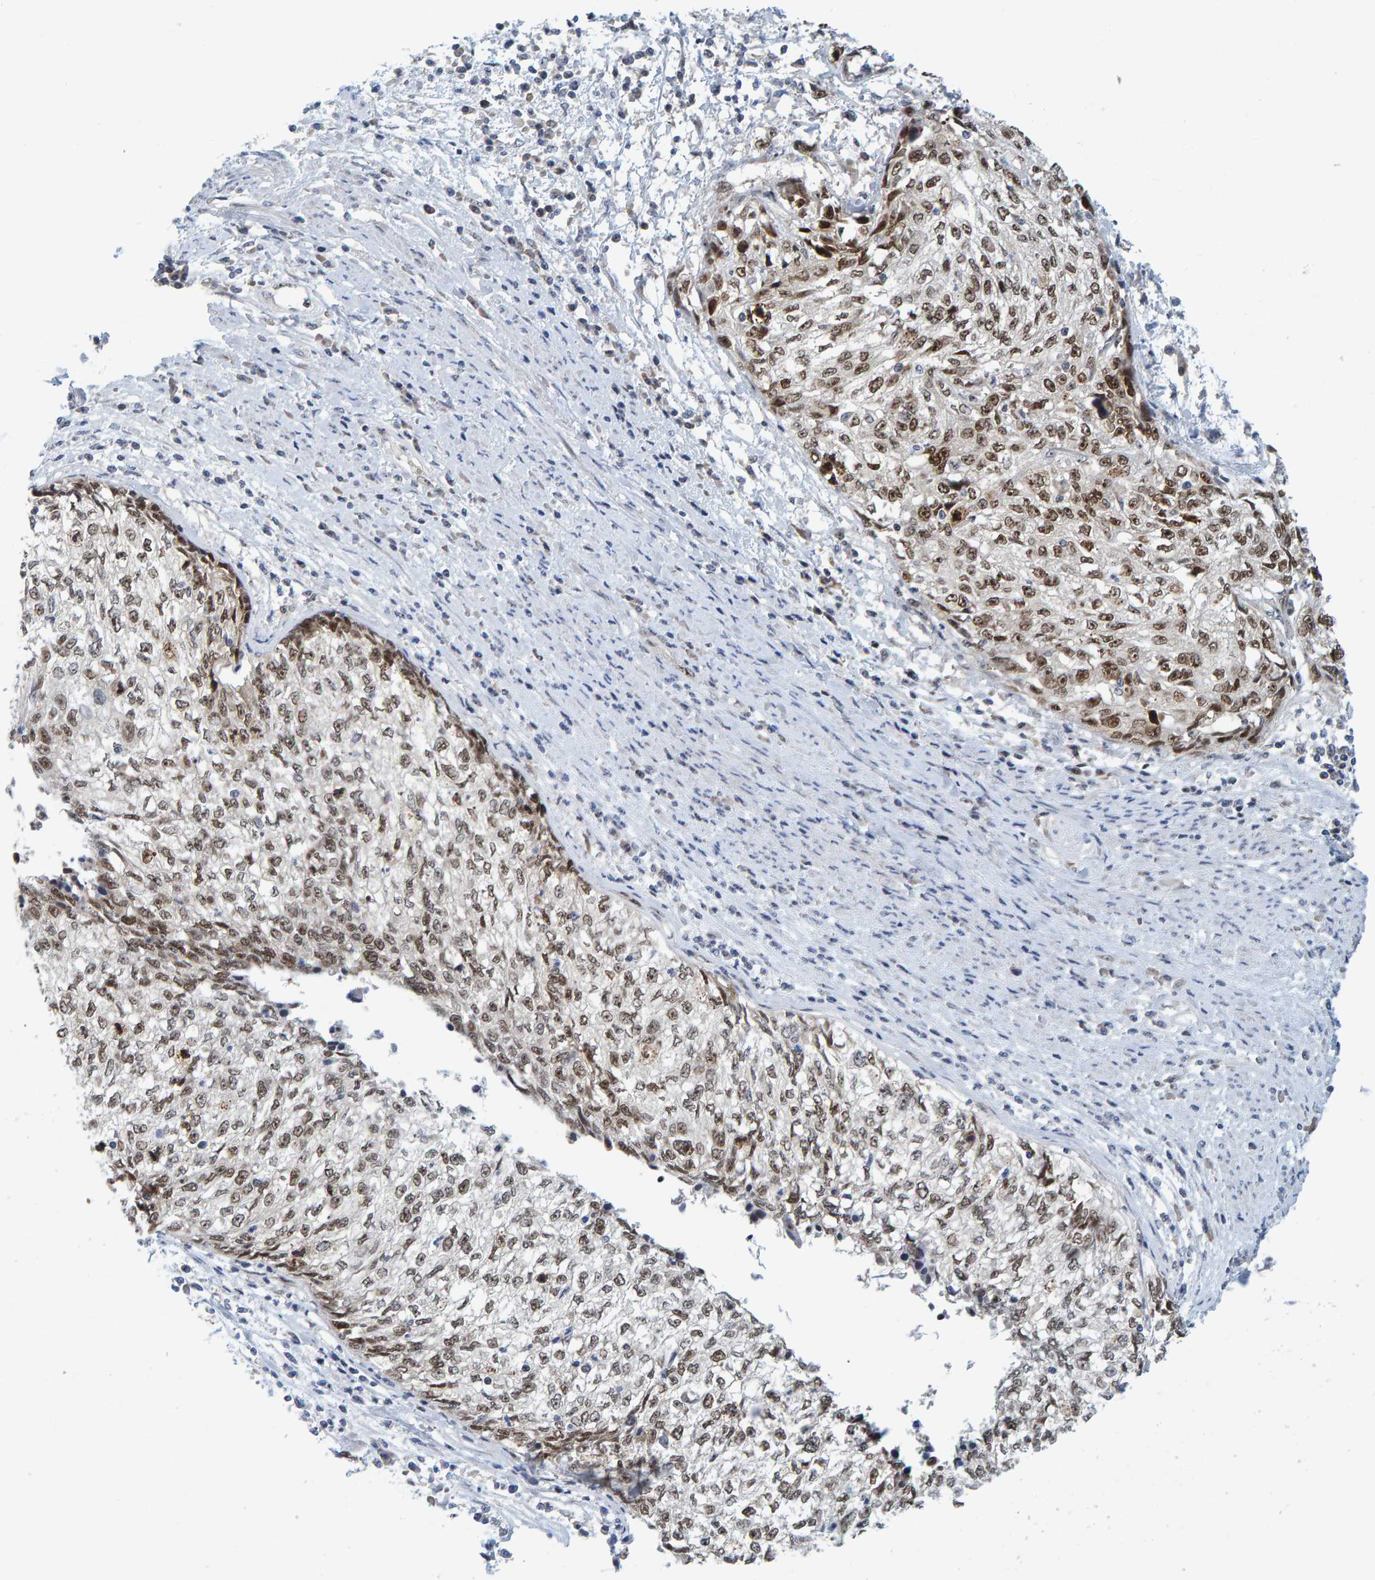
{"staining": {"intensity": "moderate", "quantity": ">75%", "location": "nuclear"}, "tissue": "cervical cancer", "cell_type": "Tumor cells", "image_type": "cancer", "snomed": [{"axis": "morphology", "description": "Squamous cell carcinoma, NOS"}, {"axis": "topography", "description": "Cervix"}], "caption": "Moderate nuclear staining is seen in about >75% of tumor cells in cervical squamous cell carcinoma.", "gene": "POLR1E", "patient": {"sex": "female", "age": 57}}